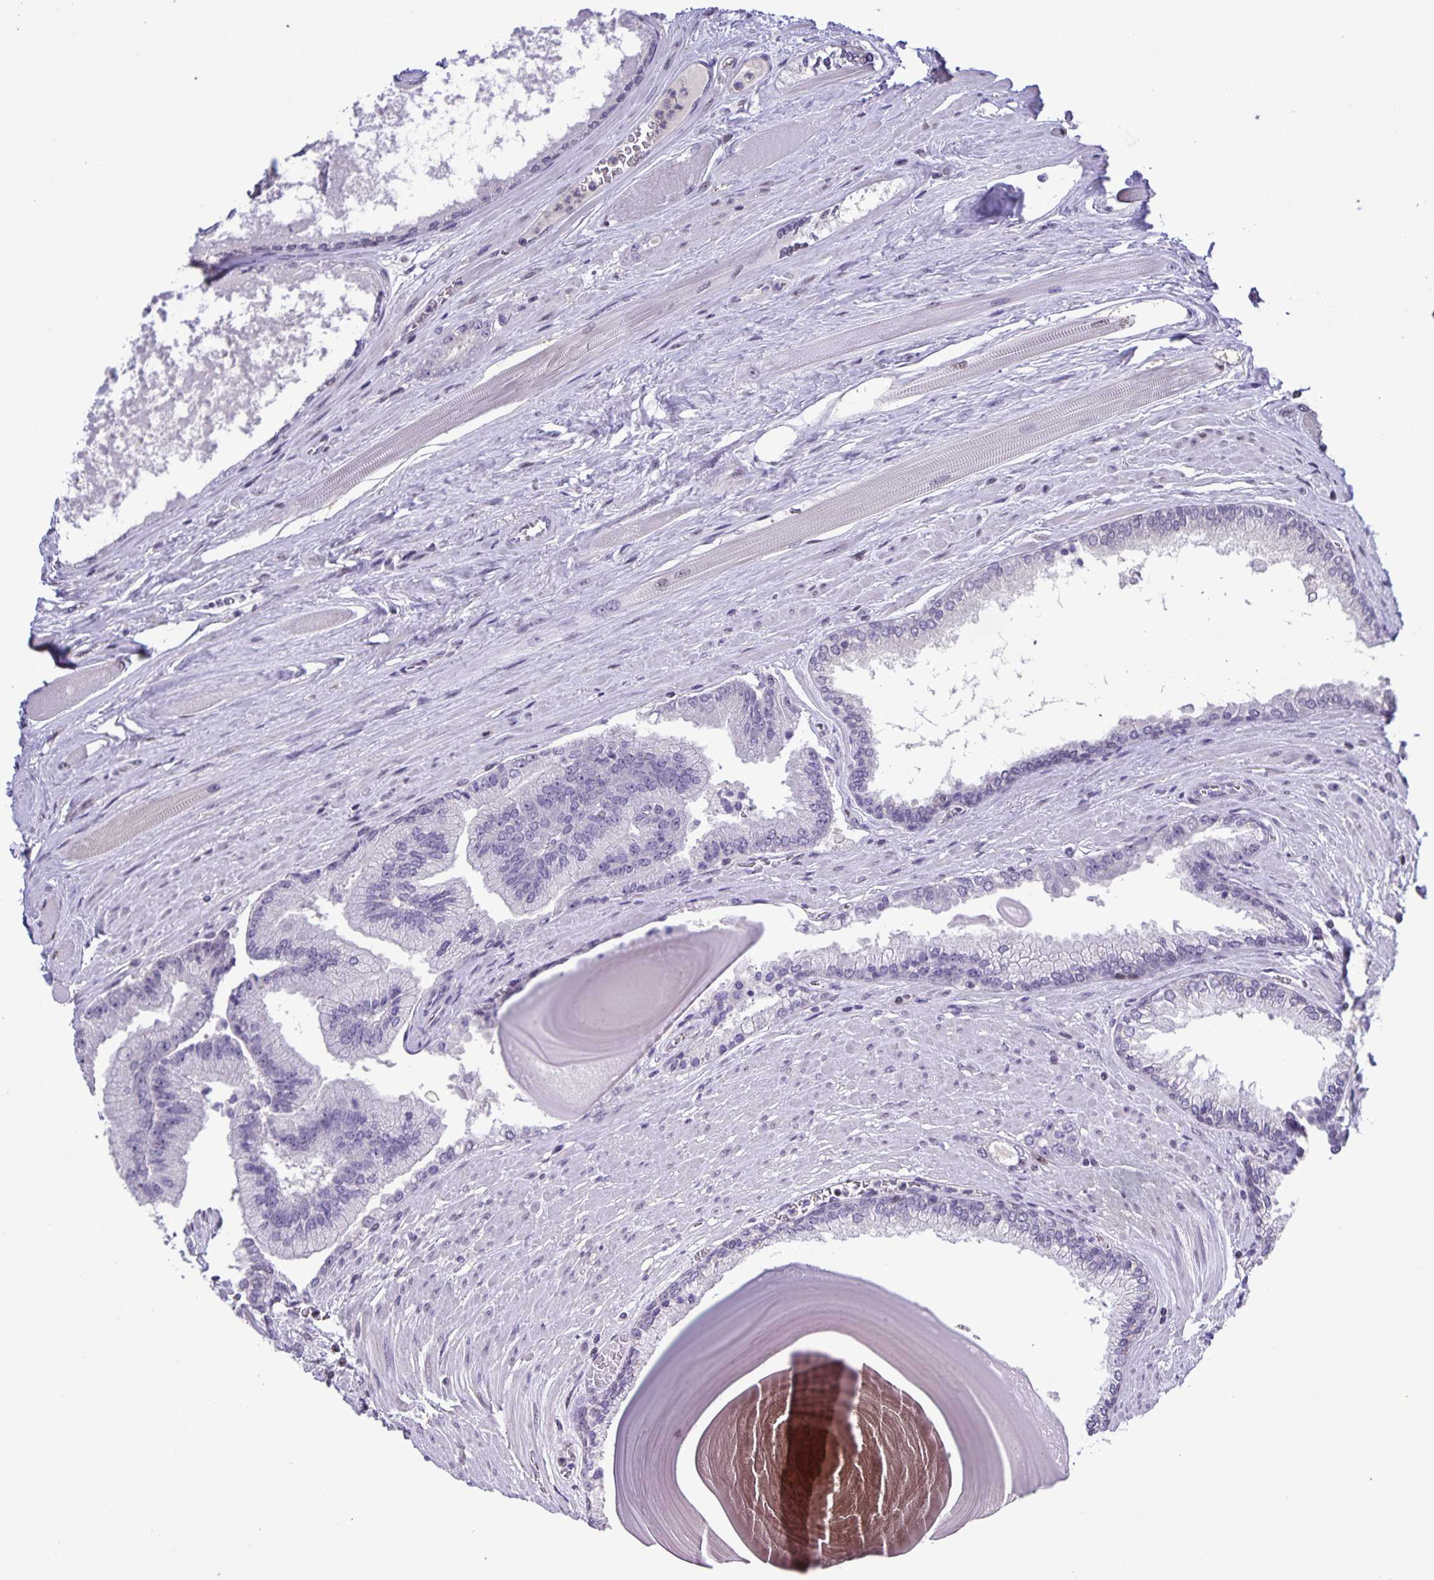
{"staining": {"intensity": "negative", "quantity": "none", "location": "none"}, "tissue": "prostate cancer", "cell_type": "Tumor cells", "image_type": "cancer", "snomed": [{"axis": "morphology", "description": "Adenocarcinoma, Low grade"}, {"axis": "topography", "description": "Prostate"}], "caption": "Prostate cancer (adenocarcinoma (low-grade)) was stained to show a protein in brown. There is no significant expression in tumor cells.", "gene": "ONECUT2", "patient": {"sex": "male", "age": 67}}